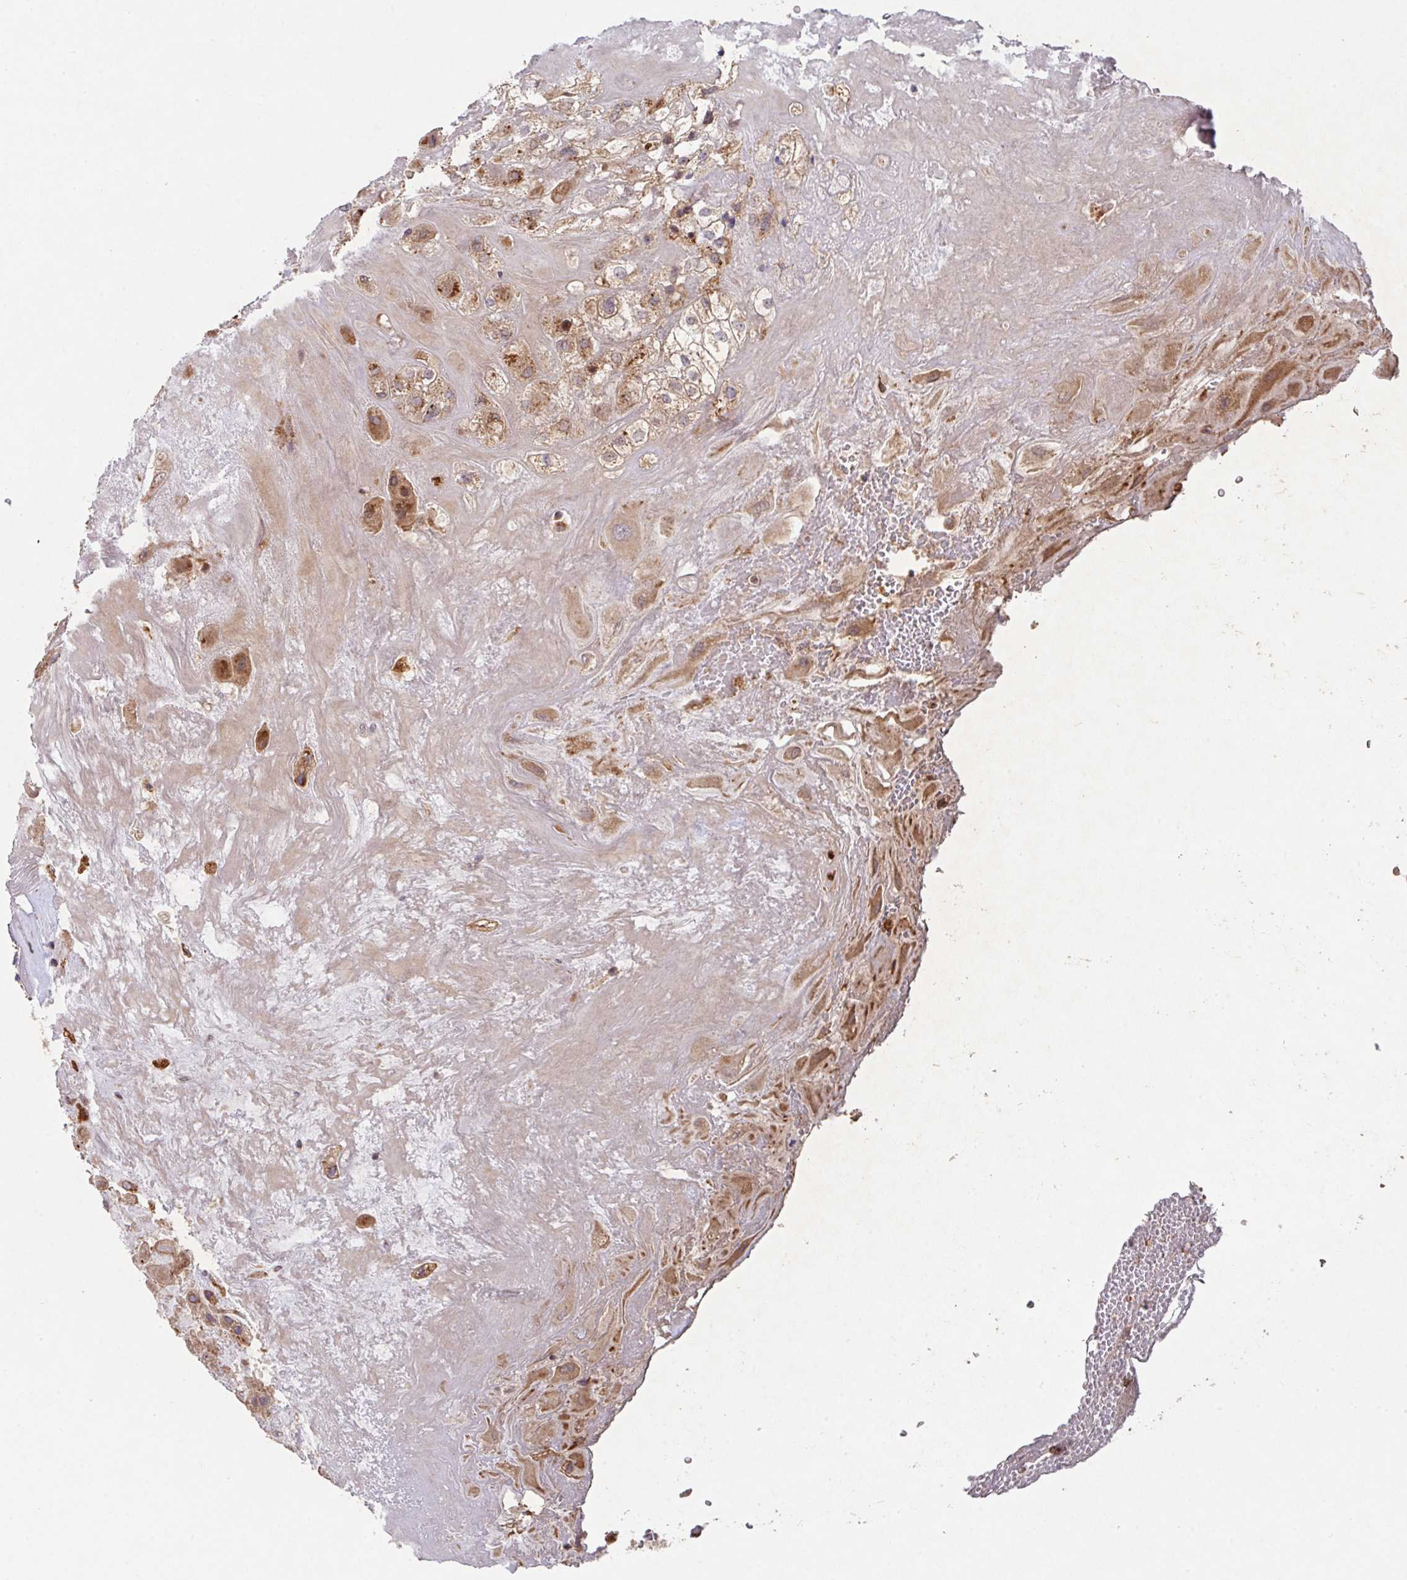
{"staining": {"intensity": "moderate", "quantity": "25%-75%", "location": "cytoplasmic/membranous"}, "tissue": "placenta", "cell_type": "Decidual cells", "image_type": "normal", "snomed": [{"axis": "morphology", "description": "Normal tissue, NOS"}, {"axis": "topography", "description": "Placenta"}], "caption": "High-power microscopy captured an immunohistochemistry photomicrograph of normal placenta, revealing moderate cytoplasmic/membranous staining in about 25%-75% of decidual cells.", "gene": "TRIM14", "patient": {"sex": "female", "age": 32}}